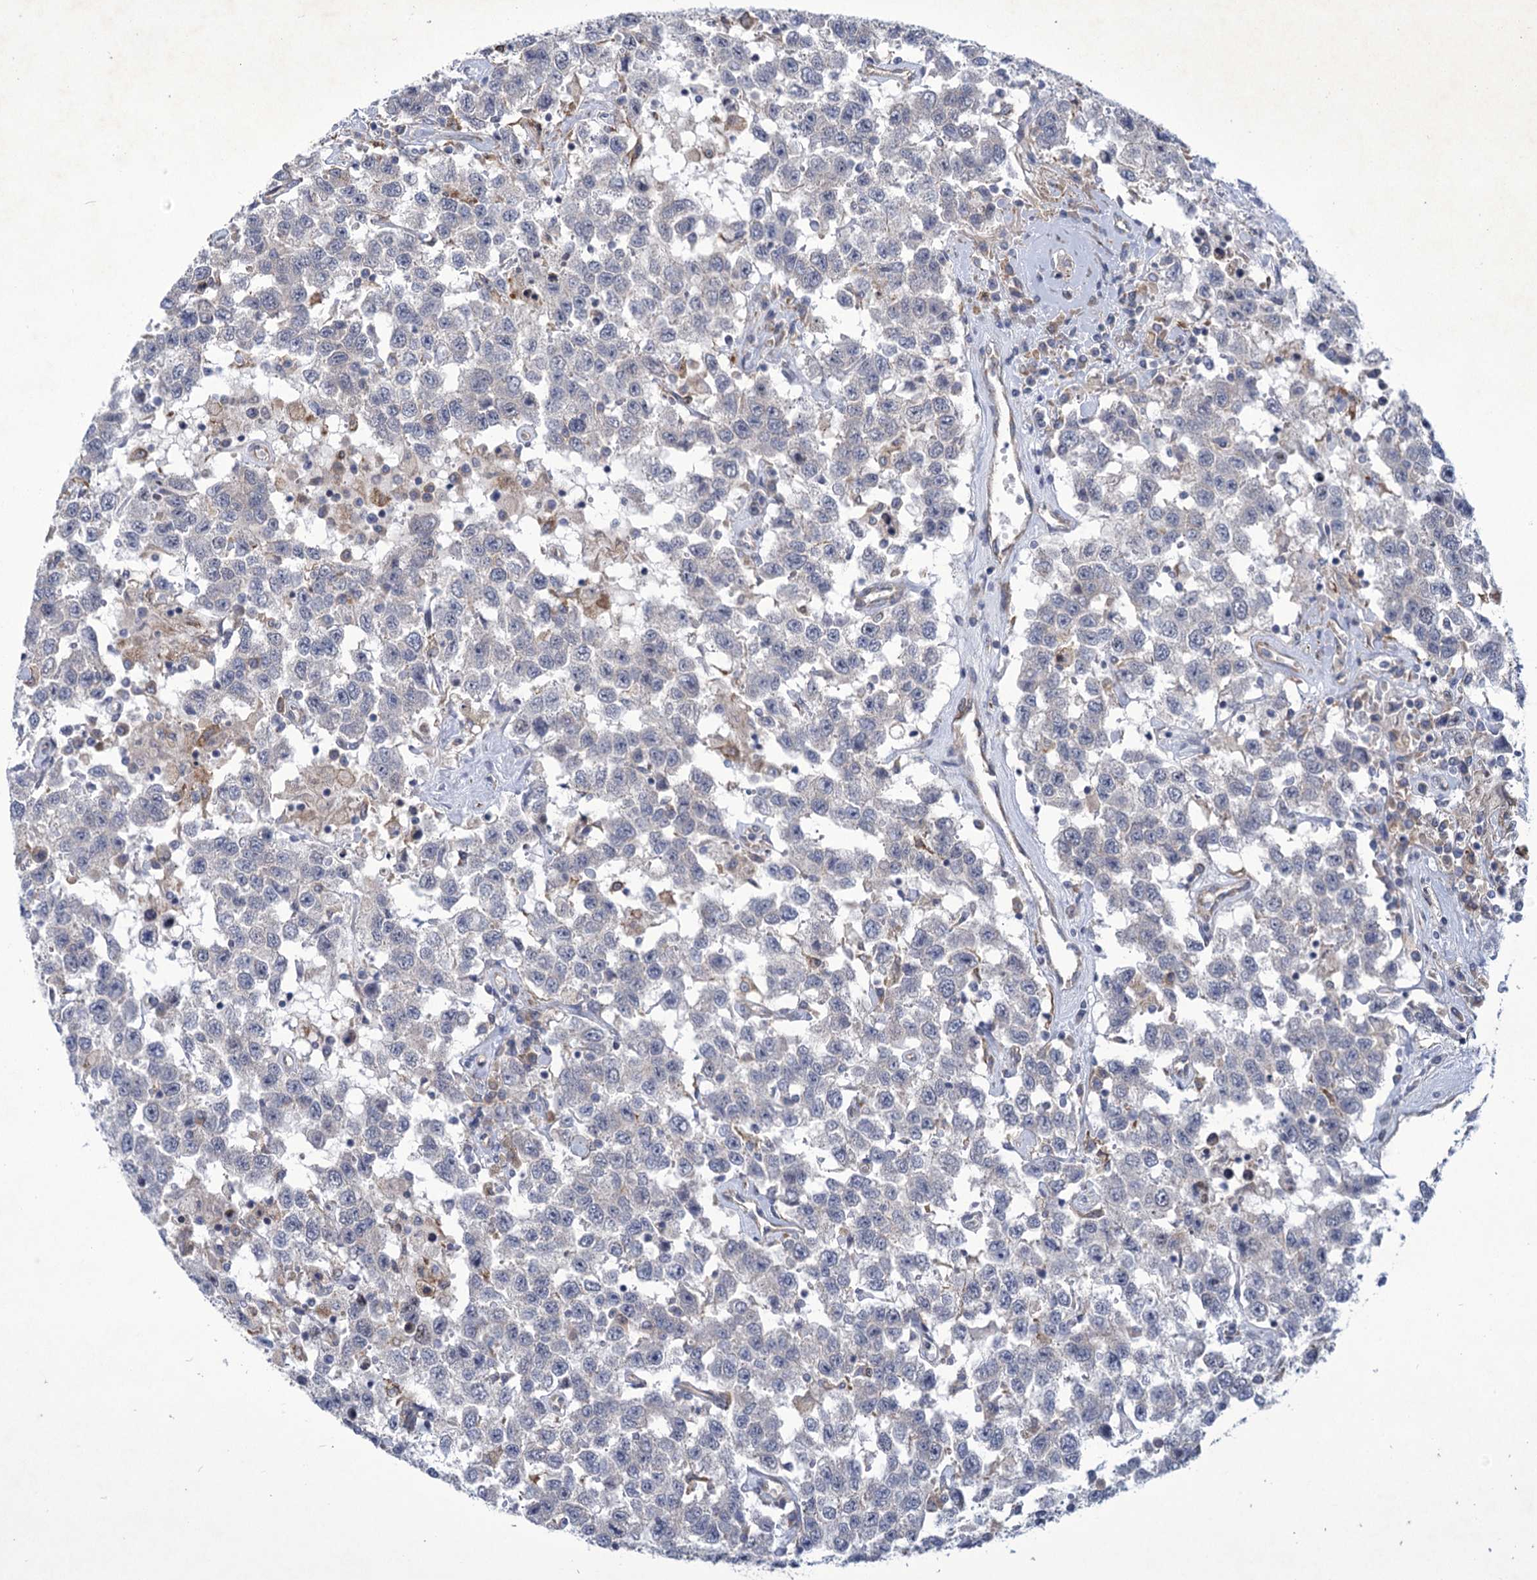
{"staining": {"intensity": "weak", "quantity": "<25%", "location": "nuclear"}, "tissue": "testis cancer", "cell_type": "Tumor cells", "image_type": "cancer", "snomed": [{"axis": "morphology", "description": "Seminoma, NOS"}, {"axis": "topography", "description": "Testis"}], "caption": "Histopathology image shows no protein expression in tumor cells of testis seminoma tissue. Brightfield microscopy of immunohistochemistry stained with DAB (brown) and hematoxylin (blue), captured at high magnification.", "gene": "MBLAC2", "patient": {"sex": "male", "age": 41}}